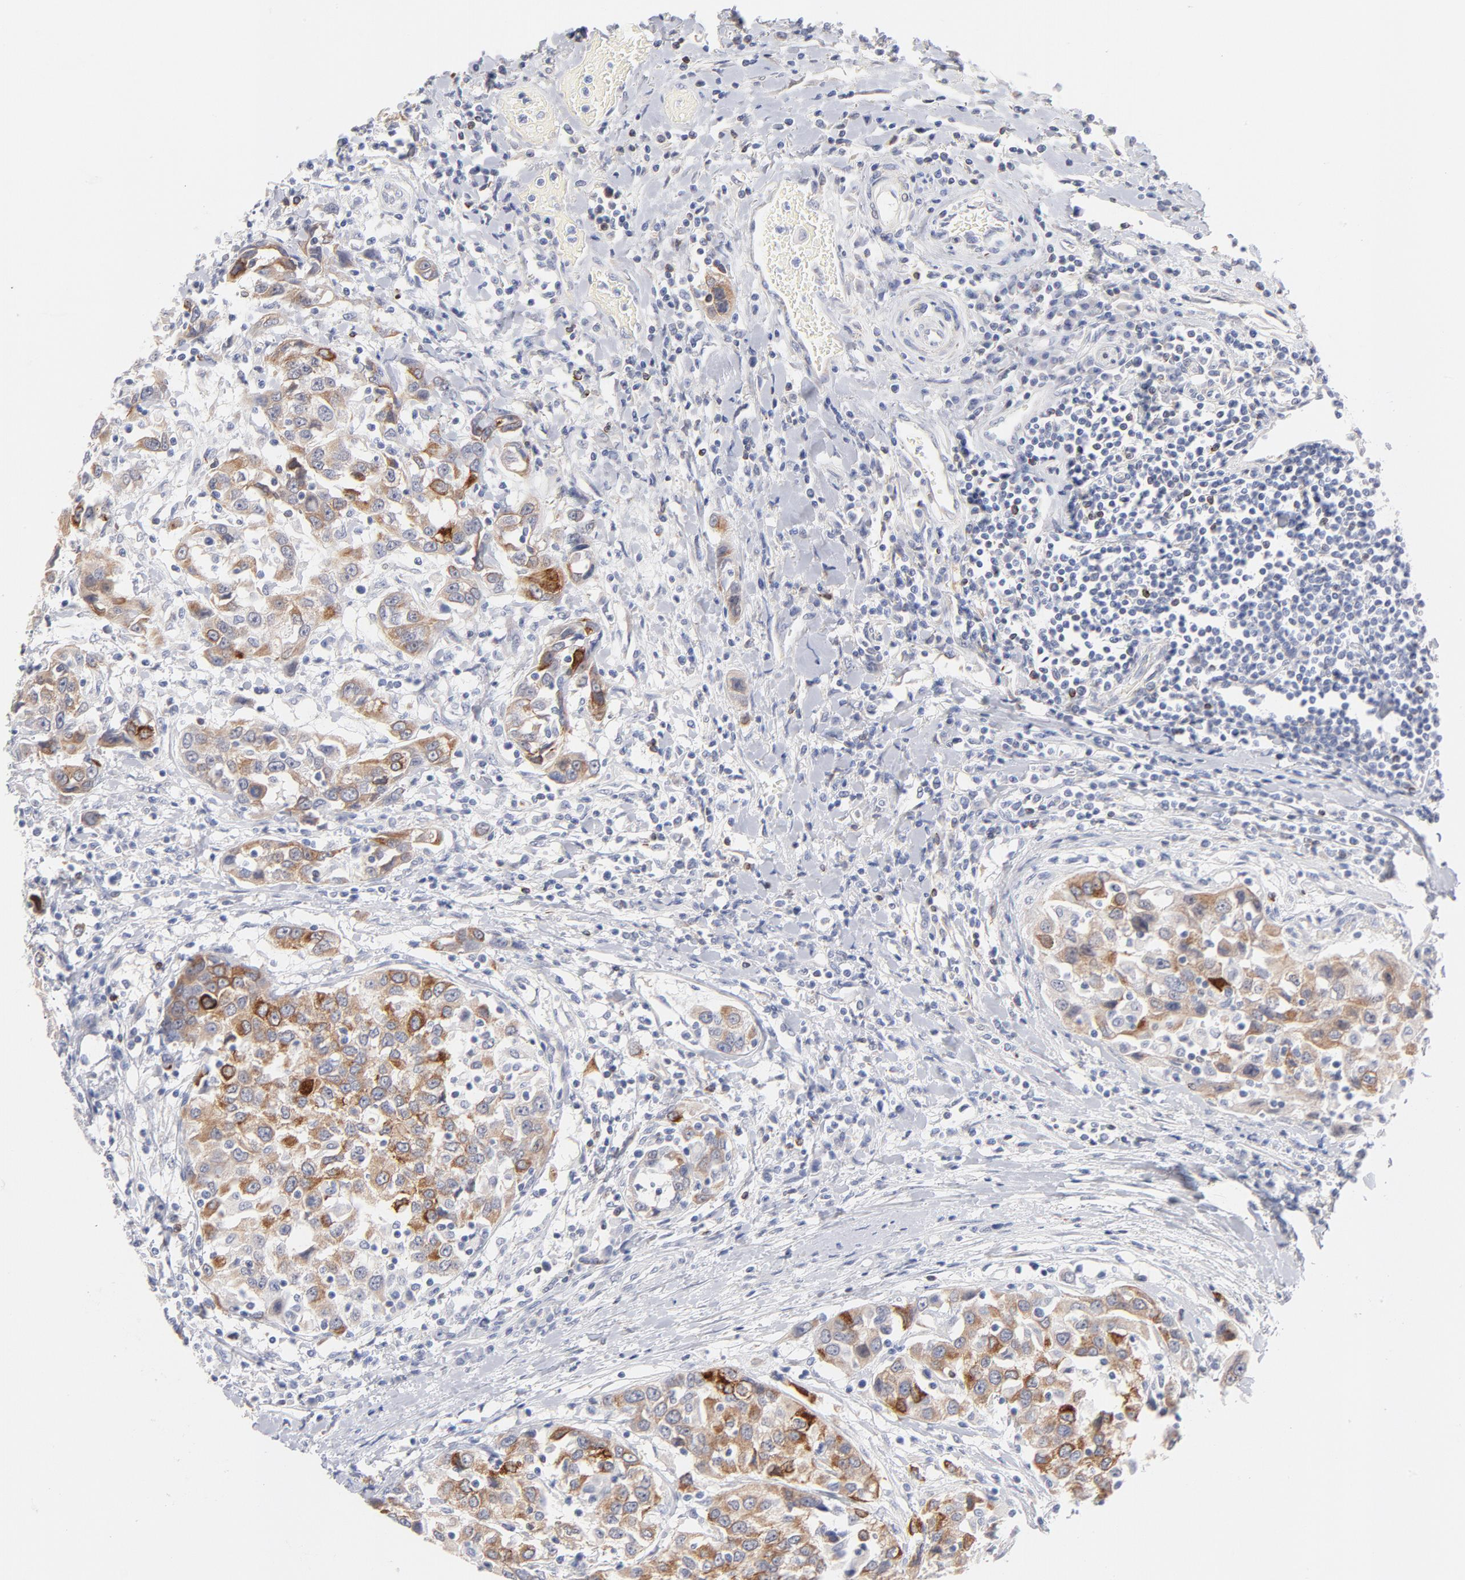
{"staining": {"intensity": "strong", "quantity": "25%-75%", "location": "cytoplasmic/membranous"}, "tissue": "urothelial cancer", "cell_type": "Tumor cells", "image_type": "cancer", "snomed": [{"axis": "morphology", "description": "Urothelial carcinoma, High grade"}, {"axis": "topography", "description": "Urinary bladder"}], "caption": "Protein expression analysis of human urothelial cancer reveals strong cytoplasmic/membranous expression in about 25%-75% of tumor cells.", "gene": "MID1", "patient": {"sex": "female", "age": 80}}